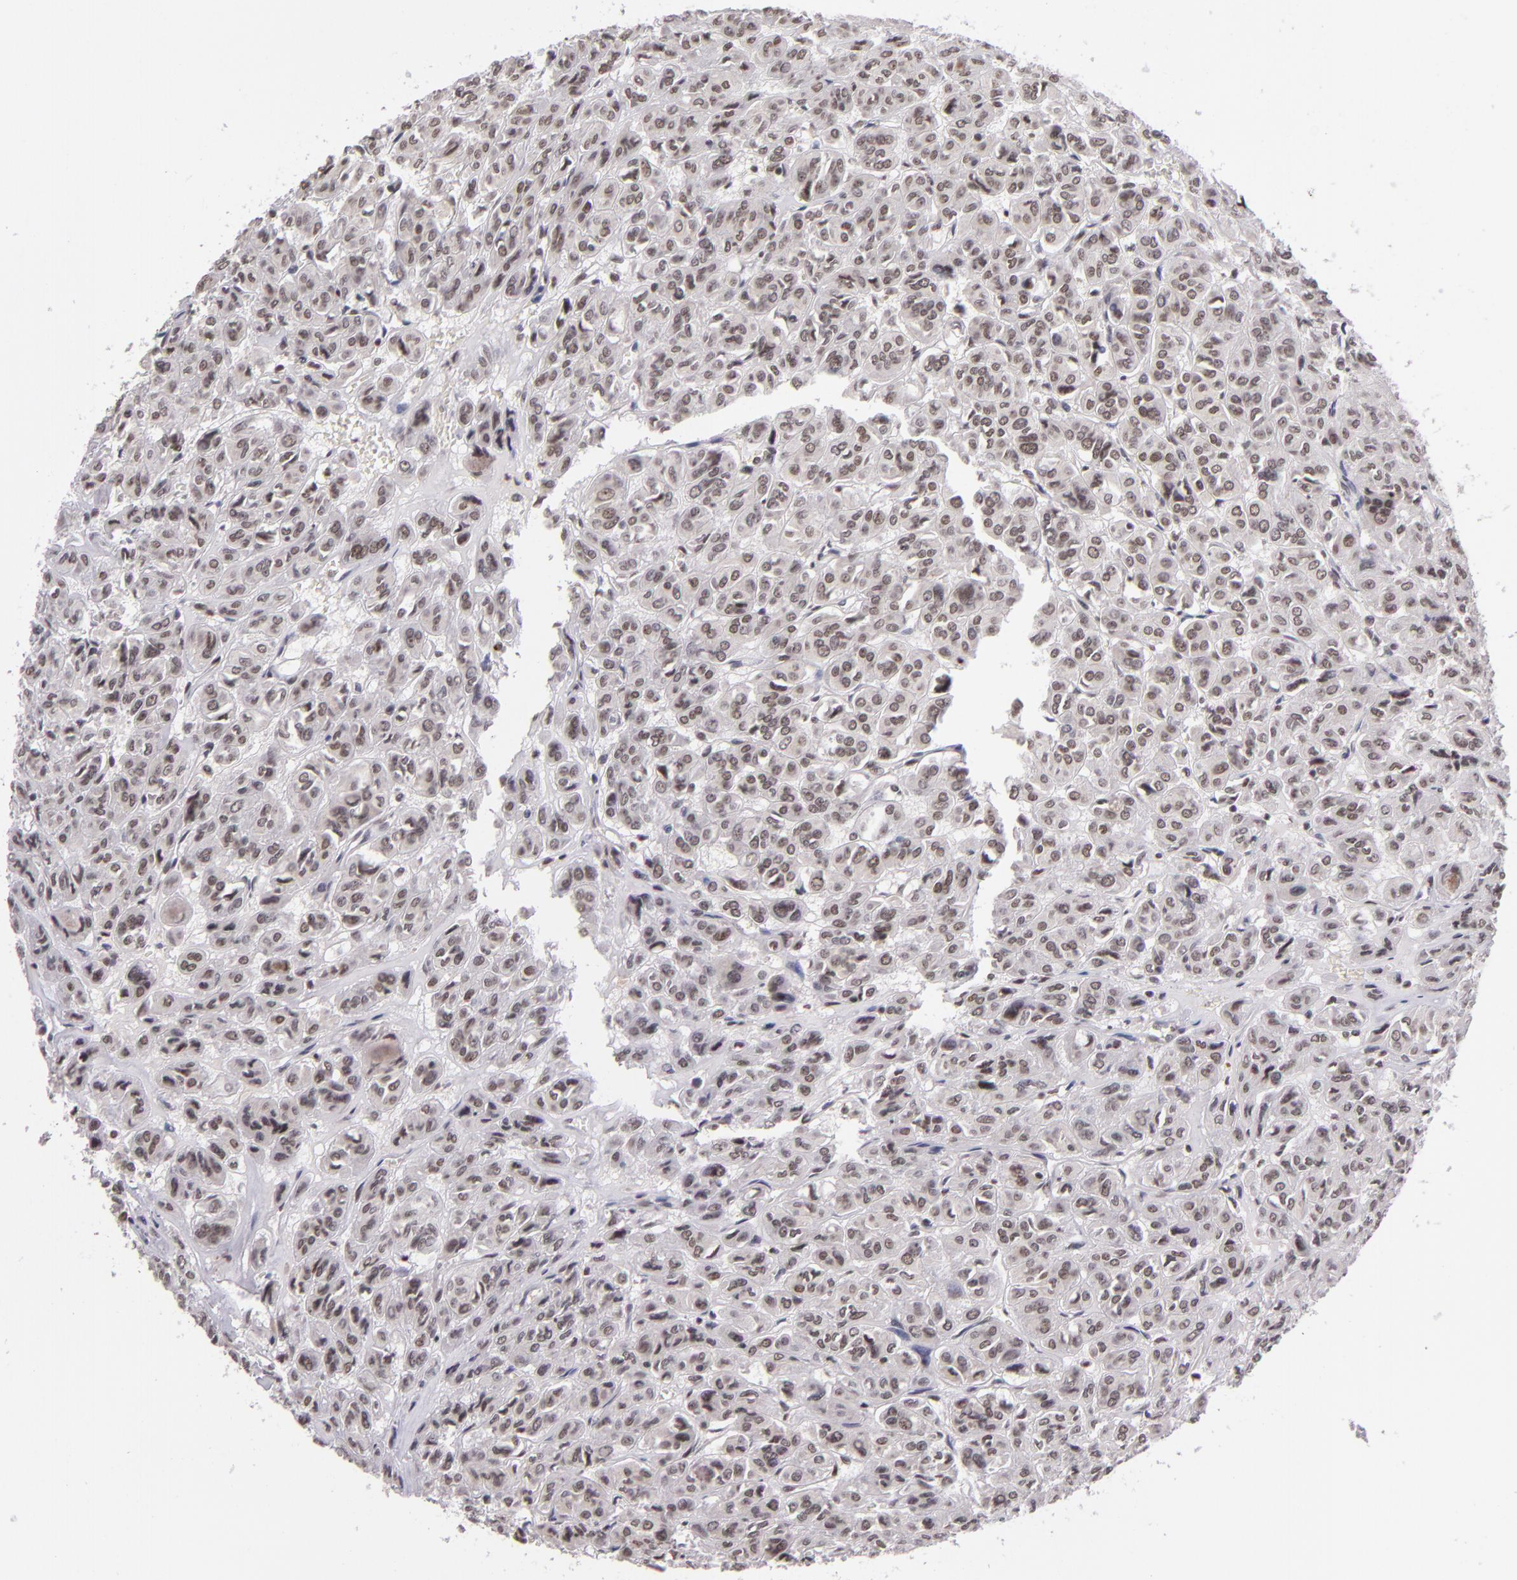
{"staining": {"intensity": "weak", "quantity": ">75%", "location": "nuclear"}, "tissue": "thyroid cancer", "cell_type": "Tumor cells", "image_type": "cancer", "snomed": [{"axis": "morphology", "description": "Follicular adenoma carcinoma, NOS"}, {"axis": "topography", "description": "Thyroid gland"}], "caption": "Immunohistochemistry (IHC) photomicrograph of neoplastic tissue: human thyroid cancer (follicular adenoma carcinoma) stained using IHC exhibits low levels of weak protein expression localized specifically in the nuclear of tumor cells, appearing as a nuclear brown color.", "gene": "ZNF148", "patient": {"sex": "female", "age": 71}}